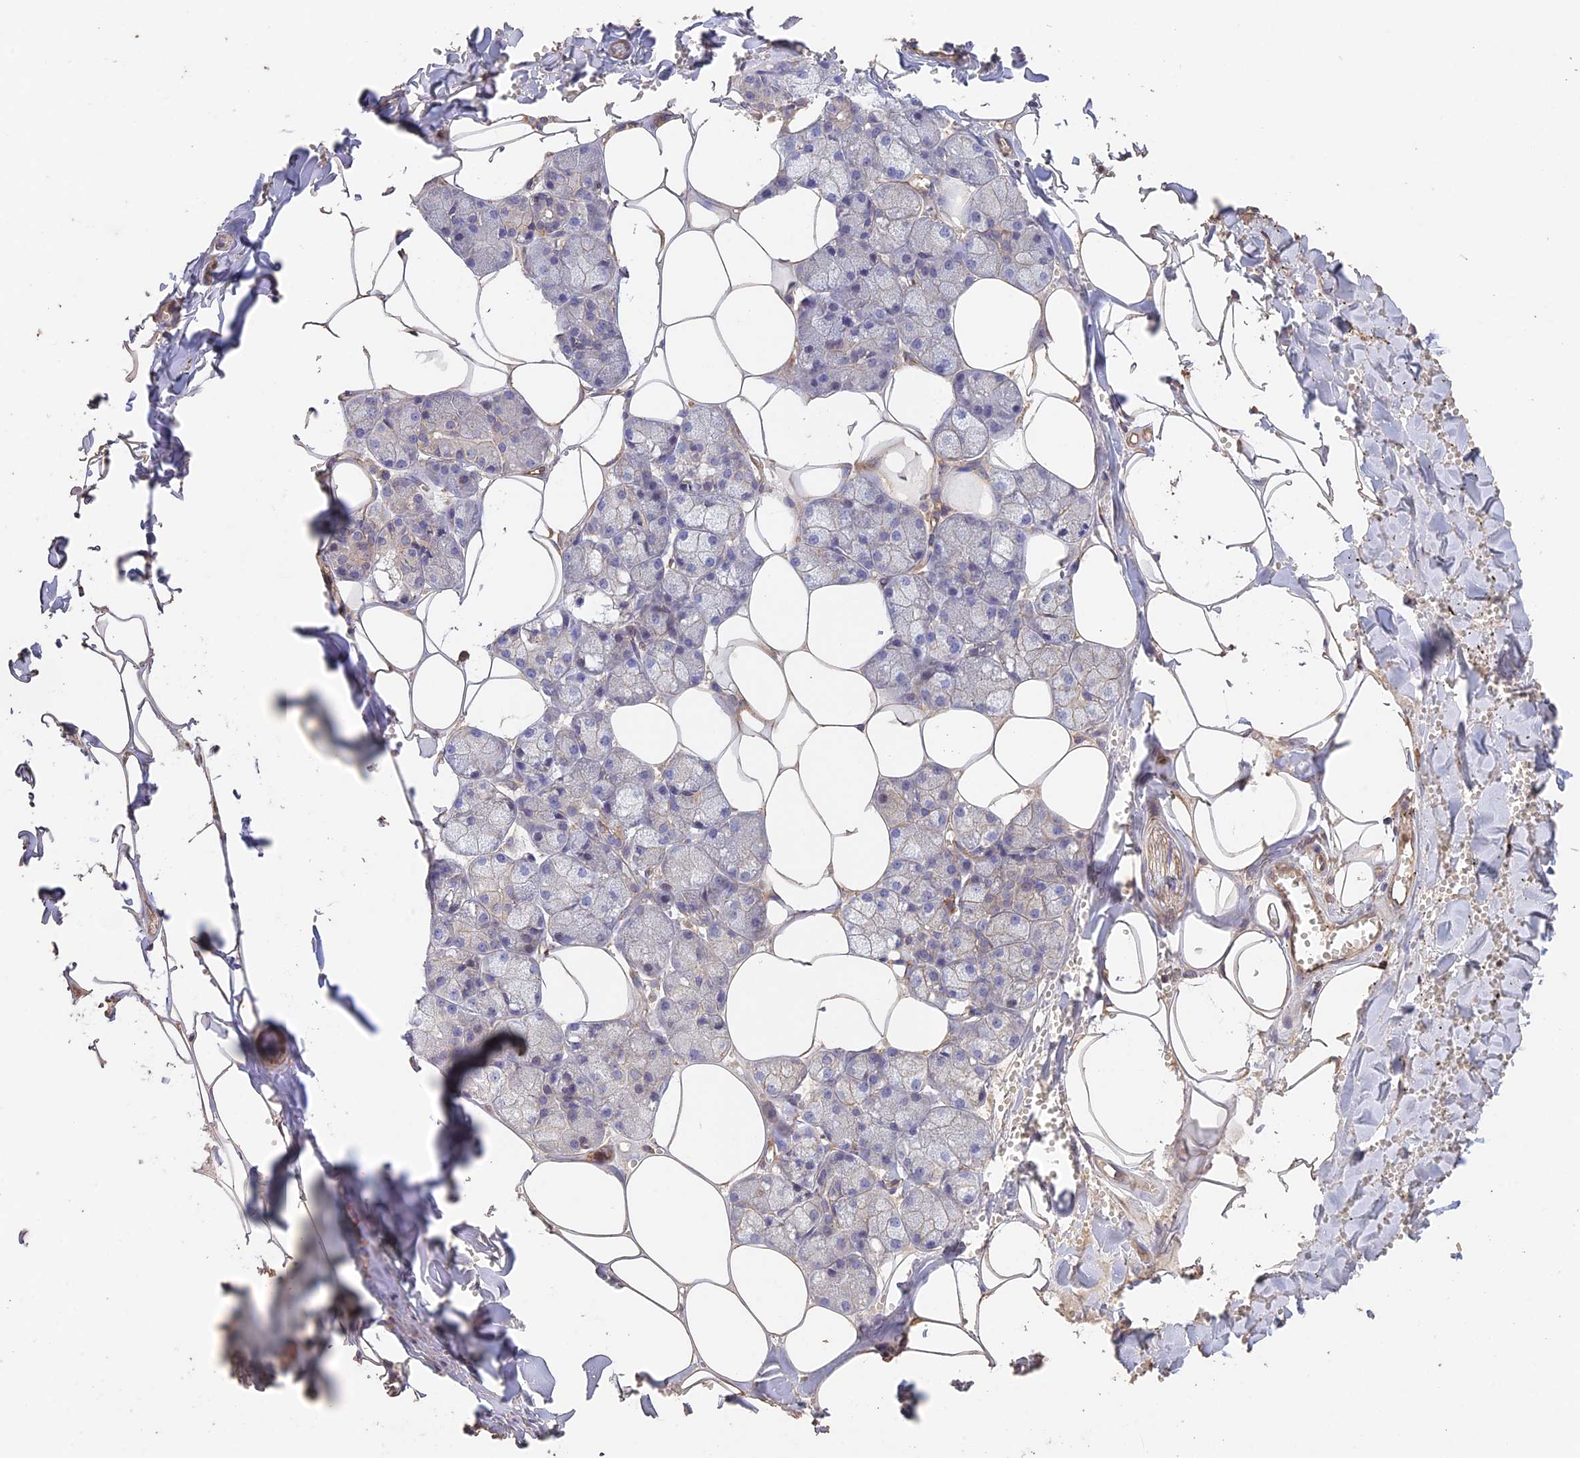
{"staining": {"intensity": "moderate", "quantity": "<25%", "location": "cytoplasmic/membranous"}, "tissue": "salivary gland", "cell_type": "Glandular cells", "image_type": "normal", "snomed": [{"axis": "morphology", "description": "Normal tissue, NOS"}, {"axis": "topography", "description": "Salivary gland"}], "caption": "Unremarkable salivary gland was stained to show a protein in brown. There is low levels of moderate cytoplasmic/membranous staining in about <25% of glandular cells. (brown staining indicates protein expression, while blue staining denotes nuclei).", "gene": "MYO9A", "patient": {"sex": "male", "age": 62}}